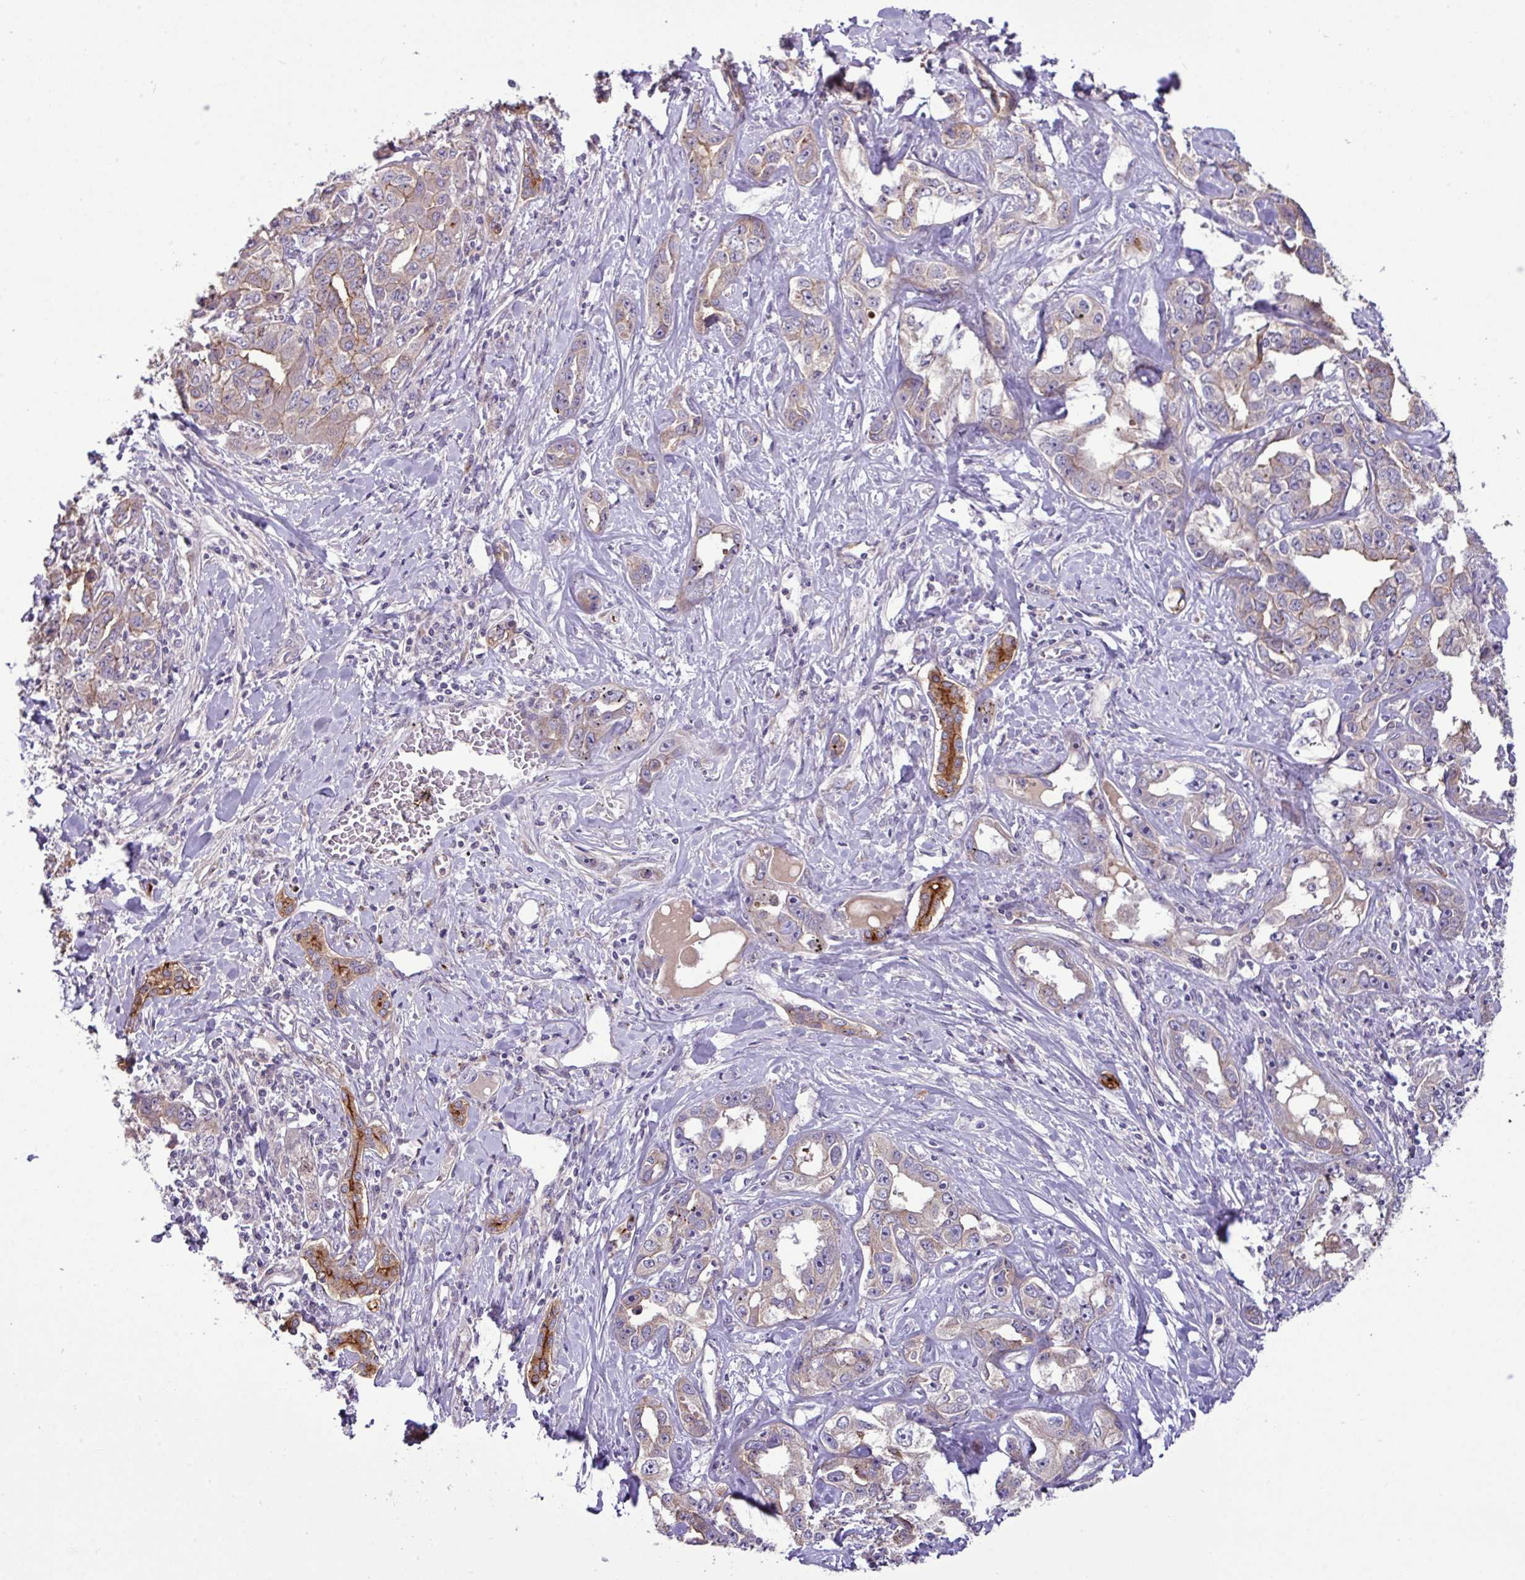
{"staining": {"intensity": "moderate", "quantity": "25%-75%", "location": "cytoplasmic/membranous"}, "tissue": "liver cancer", "cell_type": "Tumor cells", "image_type": "cancer", "snomed": [{"axis": "morphology", "description": "Cholangiocarcinoma"}, {"axis": "topography", "description": "Liver"}], "caption": "Liver cholangiocarcinoma stained with immunohistochemistry (IHC) shows moderate cytoplasmic/membranous expression in approximately 25%-75% of tumor cells. (DAB (3,3'-diaminobenzidine) IHC, brown staining for protein, blue staining for nuclei).", "gene": "XIAP", "patient": {"sex": "male", "age": 59}}